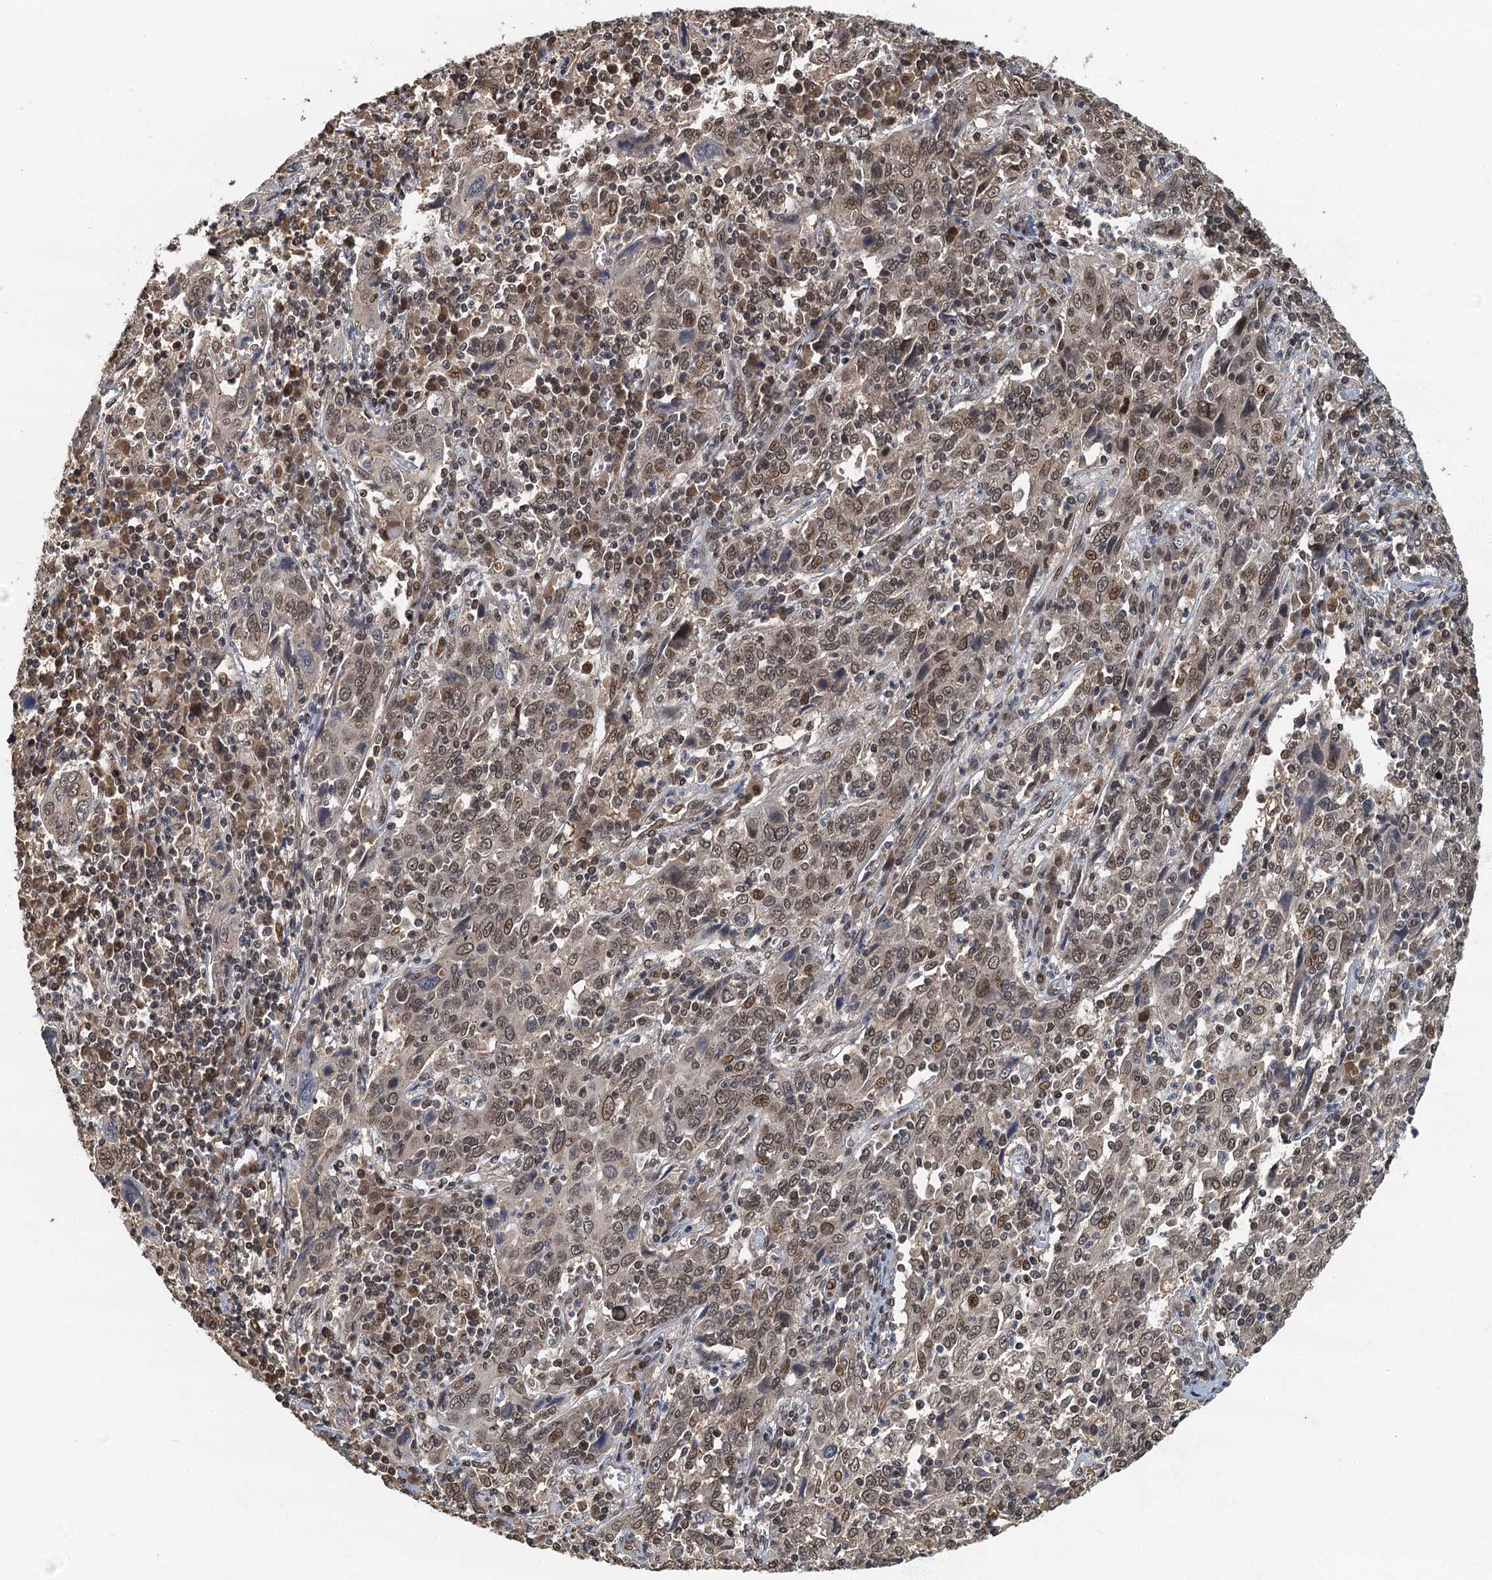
{"staining": {"intensity": "moderate", "quantity": ">75%", "location": "nuclear"}, "tissue": "cervical cancer", "cell_type": "Tumor cells", "image_type": "cancer", "snomed": [{"axis": "morphology", "description": "Squamous cell carcinoma, NOS"}, {"axis": "topography", "description": "Cervix"}], "caption": "Immunohistochemical staining of human squamous cell carcinoma (cervical) demonstrates medium levels of moderate nuclear staining in about >75% of tumor cells. The staining is performed using DAB (3,3'-diaminobenzidine) brown chromogen to label protein expression. The nuclei are counter-stained blue using hematoxylin.", "gene": "CKAP2L", "patient": {"sex": "female", "age": 46}}